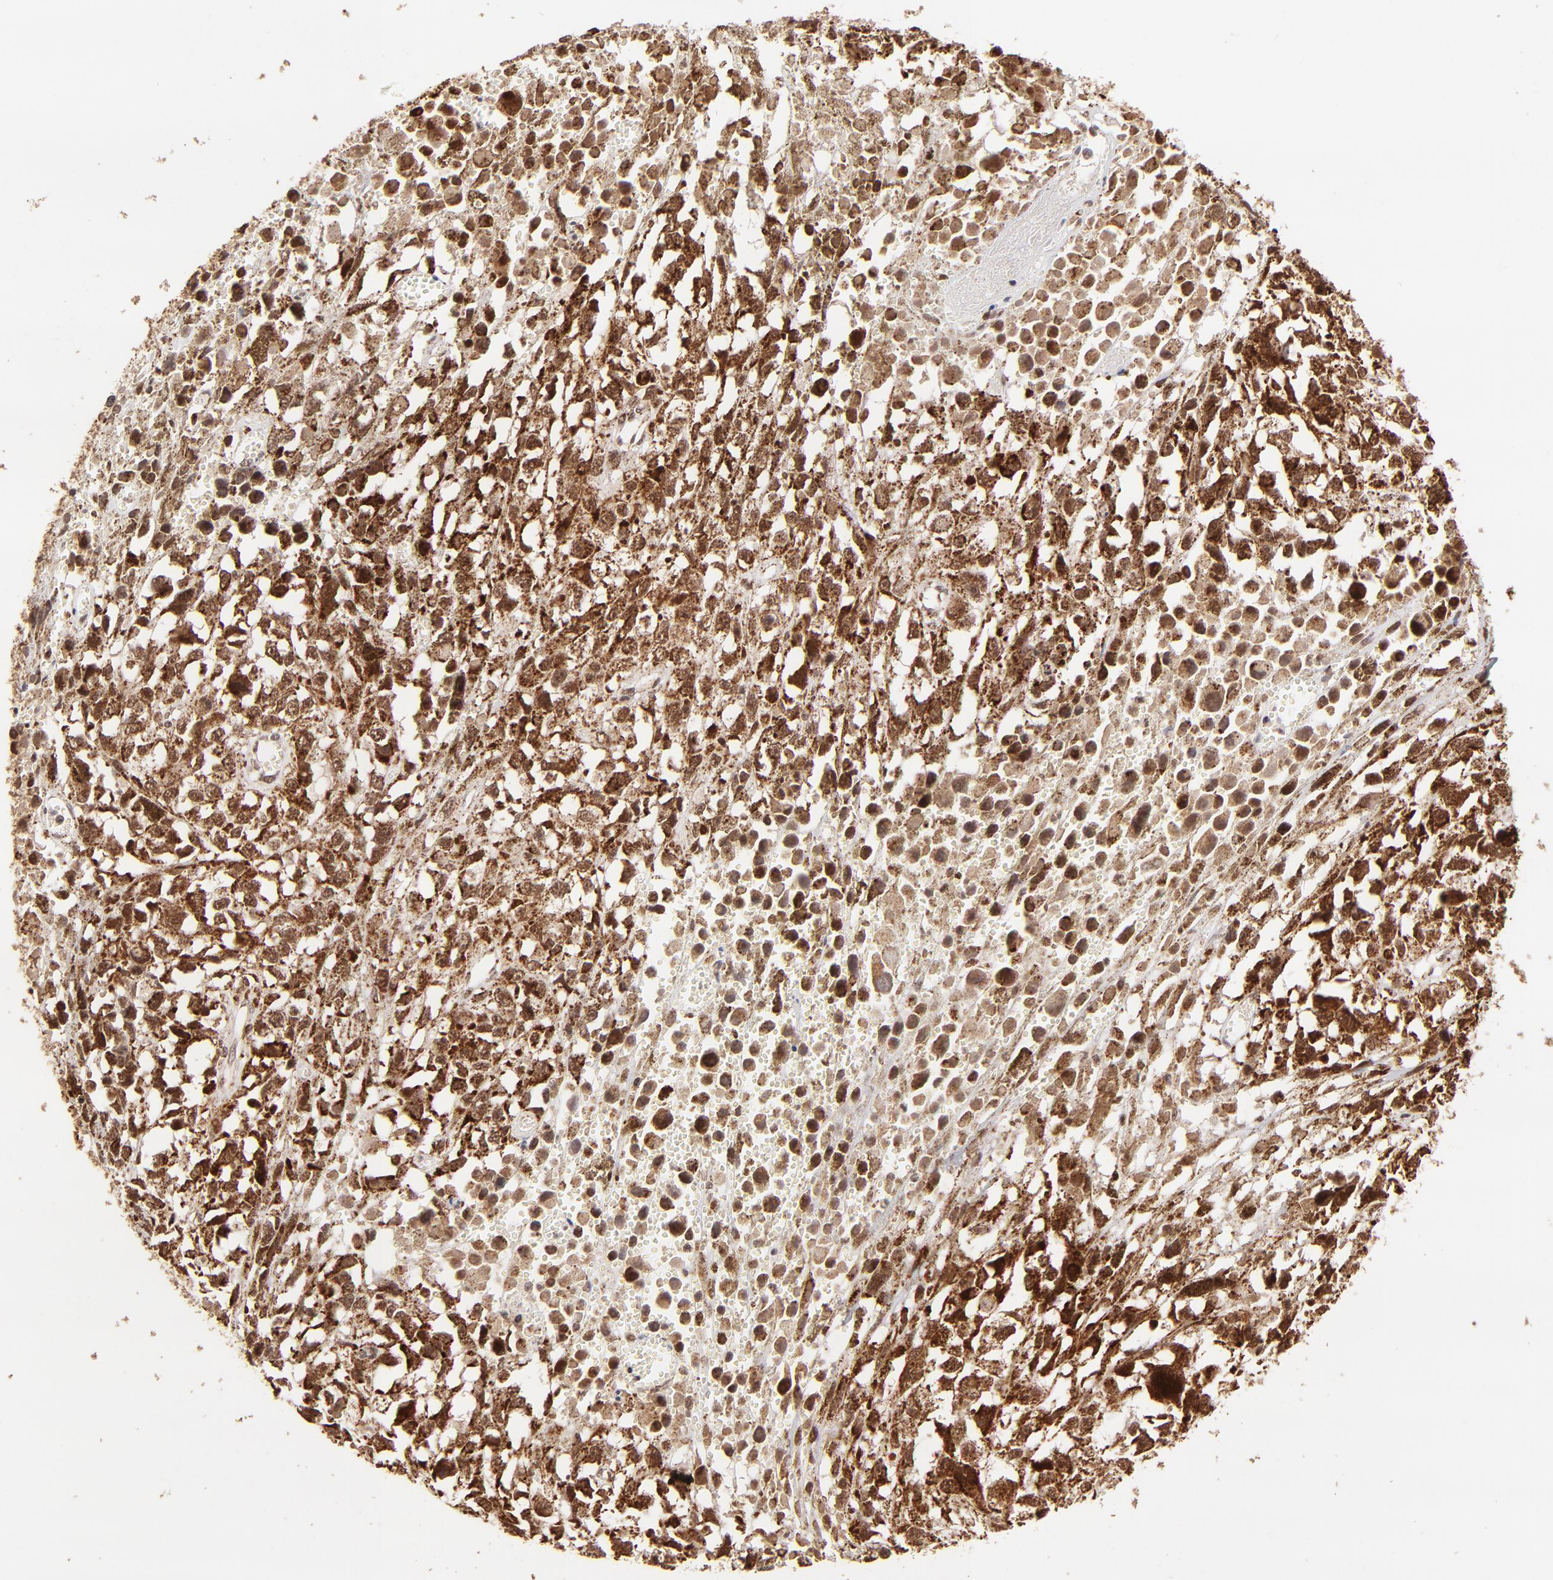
{"staining": {"intensity": "strong", "quantity": ">75%", "location": "cytoplasmic/membranous,nuclear"}, "tissue": "melanoma", "cell_type": "Tumor cells", "image_type": "cancer", "snomed": [{"axis": "morphology", "description": "Malignant melanoma, Metastatic site"}, {"axis": "topography", "description": "Lymph node"}], "caption": "Human malignant melanoma (metastatic site) stained with a protein marker displays strong staining in tumor cells.", "gene": "MED15", "patient": {"sex": "male", "age": 59}}